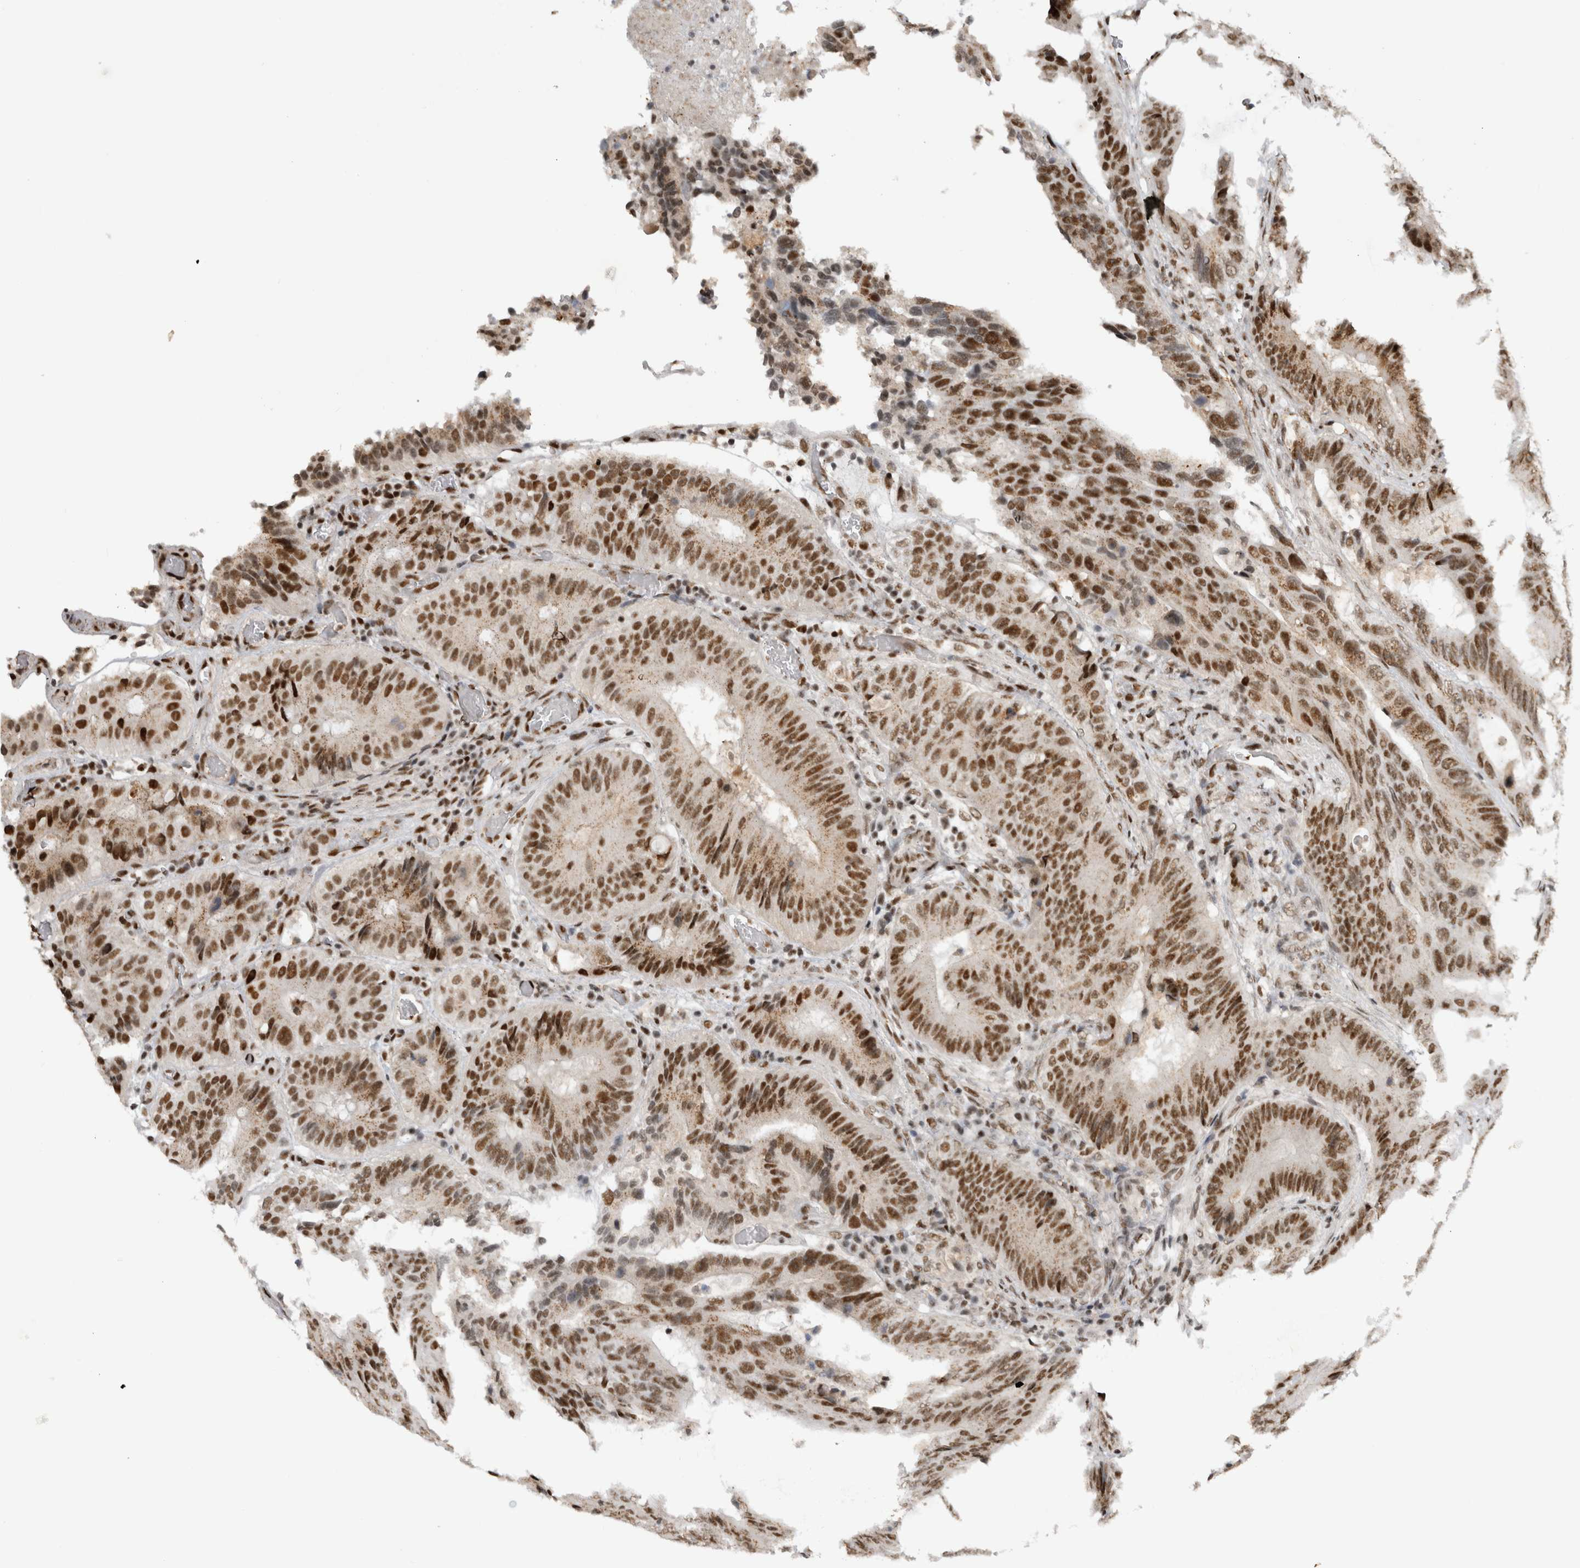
{"staining": {"intensity": "moderate", "quantity": ">75%", "location": "nuclear"}, "tissue": "colorectal cancer", "cell_type": "Tumor cells", "image_type": "cancer", "snomed": [{"axis": "morphology", "description": "Adenocarcinoma, NOS"}, {"axis": "topography", "description": "Colon"}], "caption": "Human colorectal cancer stained with a protein marker displays moderate staining in tumor cells.", "gene": "EYA2", "patient": {"sex": "male", "age": 83}}